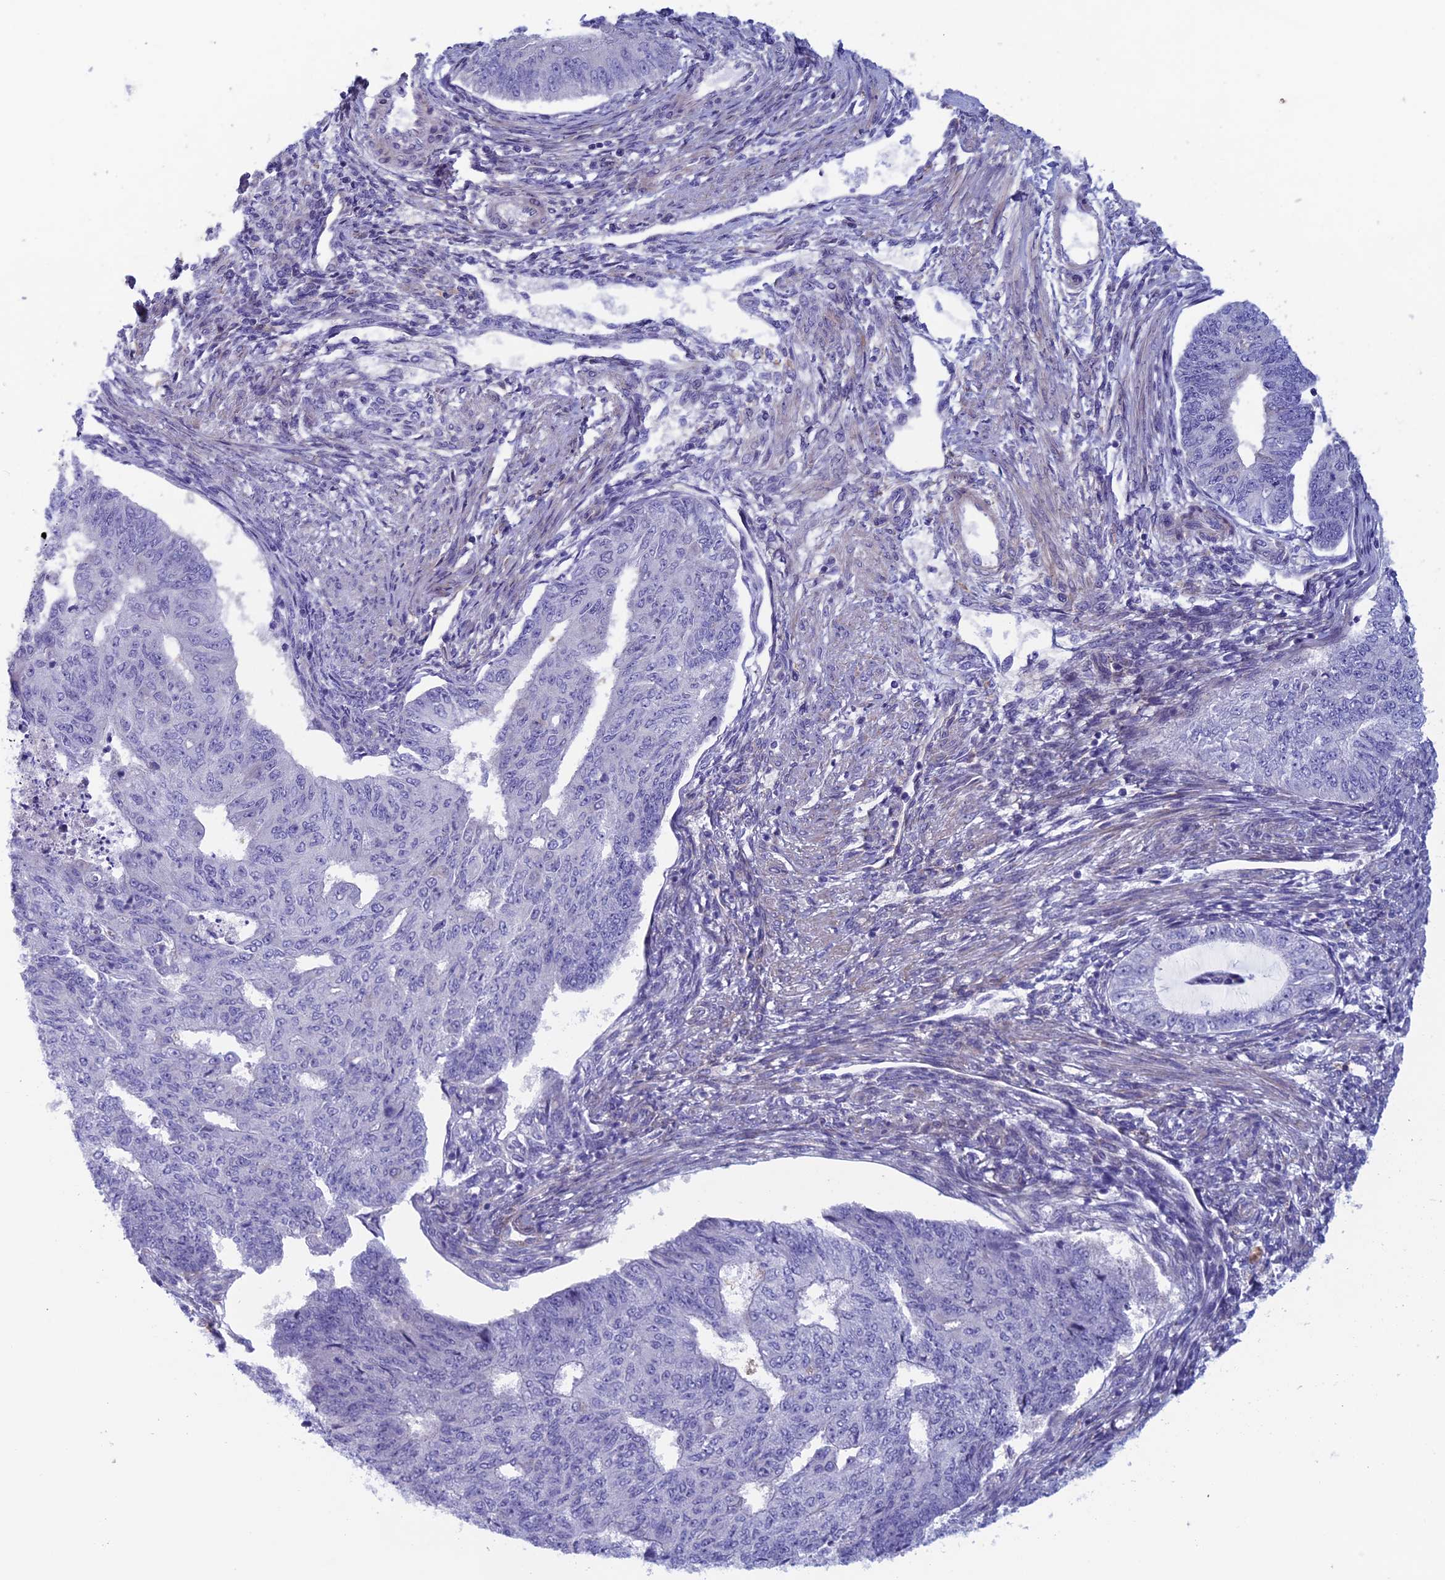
{"staining": {"intensity": "negative", "quantity": "none", "location": "none"}, "tissue": "endometrial cancer", "cell_type": "Tumor cells", "image_type": "cancer", "snomed": [{"axis": "morphology", "description": "Adenocarcinoma, NOS"}, {"axis": "topography", "description": "Endometrium"}], "caption": "IHC histopathology image of human endometrial cancer (adenocarcinoma) stained for a protein (brown), which displays no expression in tumor cells. Brightfield microscopy of immunohistochemistry stained with DAB (brown) and hematoxylin (blue), captured at high magnification.", "gene": "CNOT6L", "patient": {"sex": "female", "age": 32}}